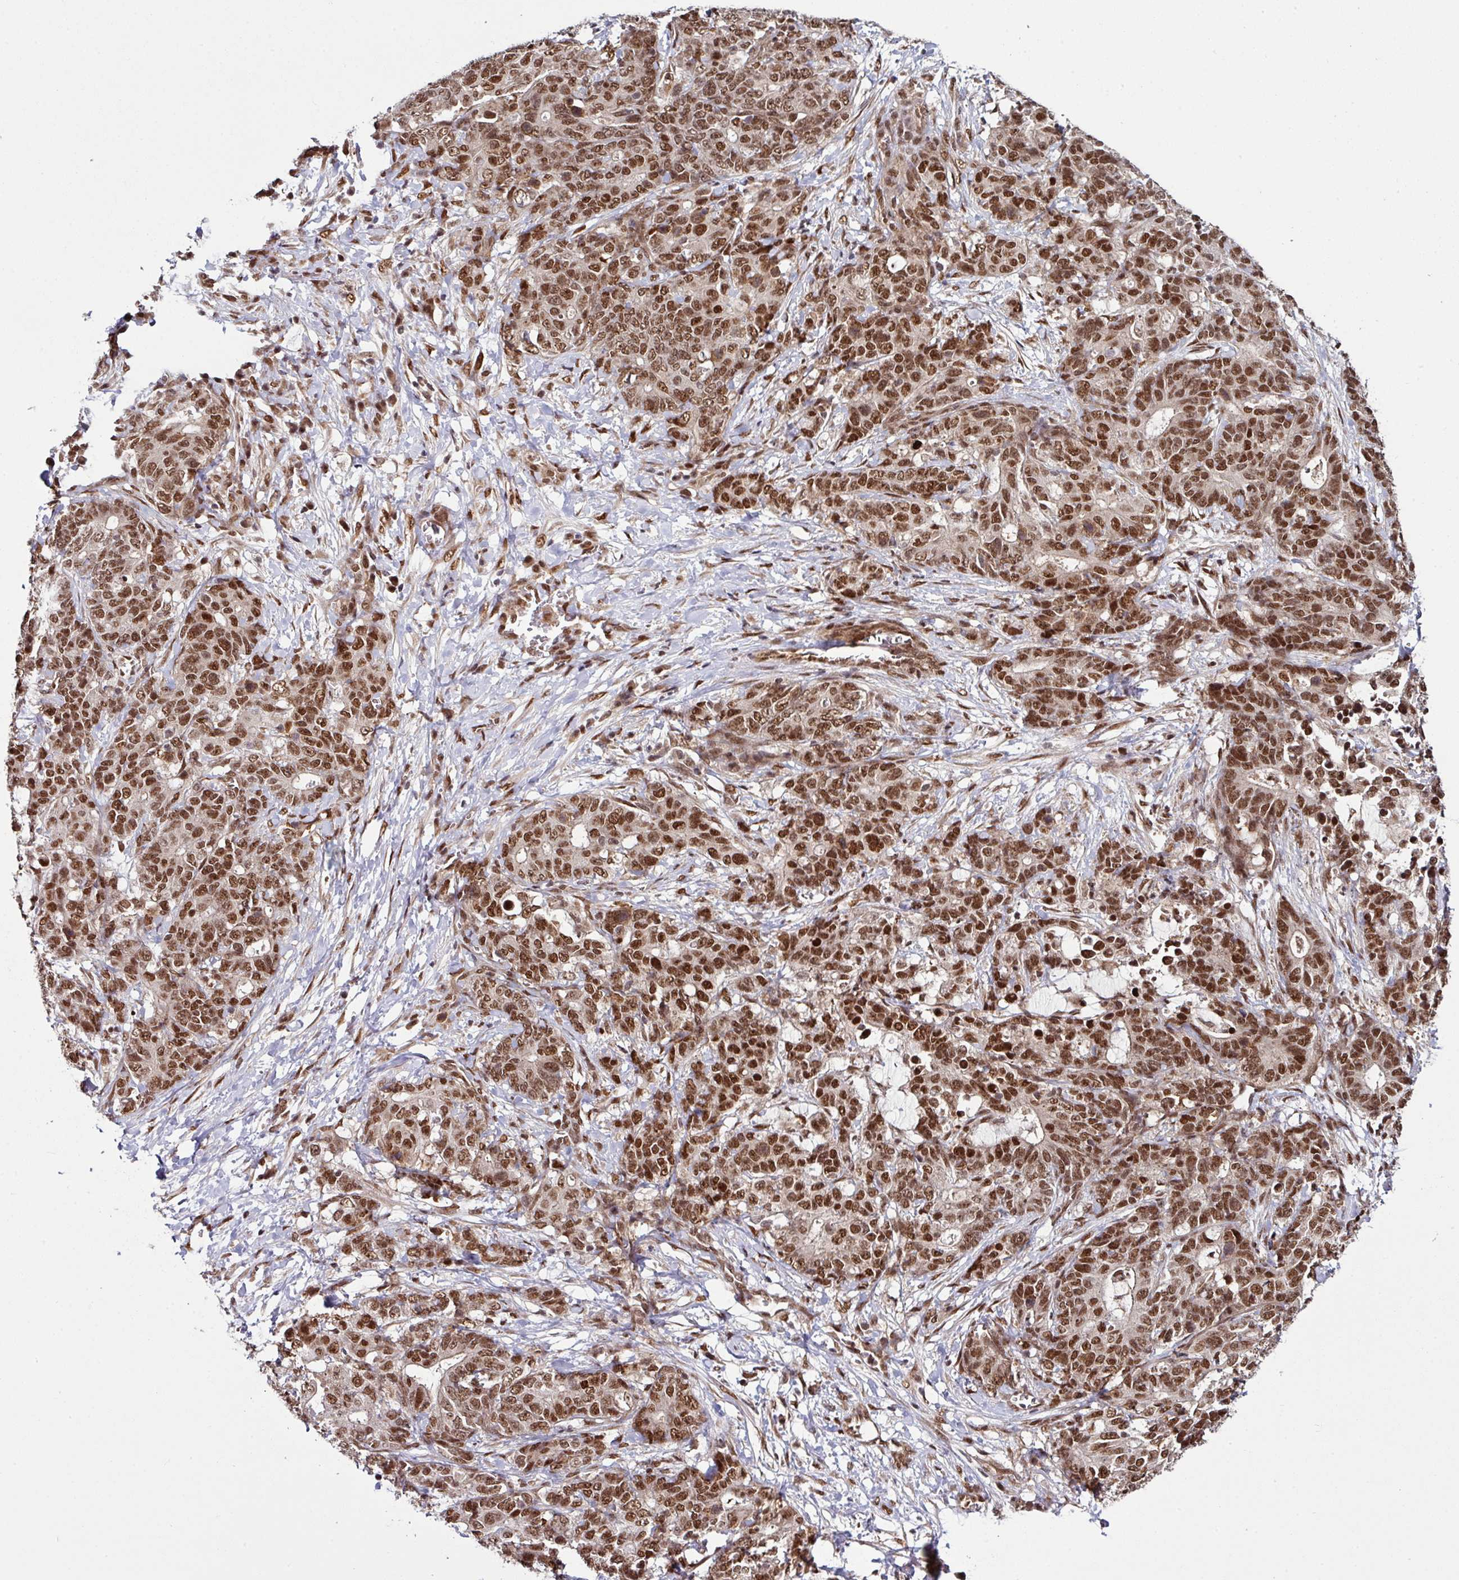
{"staining": {"intensity": "moderate", "quantity": ">75%", "location": "nuclear"}, "tissue": "stomach cancer", "cell_type": "Tumor cells", "image_type": "cancer", "snomed": [{"axis": "morphology", "description": "Normal tissue, NOS"}, {"axis": "morphology", "description": "Adenocarcinoma, NOS"}, {"axis": "topography", "description": "Stomach"}], "caption": "This image demonstrates immunohistochemistry staining of human stomach cancer (adenocarcinoma), with medium moderate nuclear expression in approximately >75% of tumor cells.", "gene": "MORF4L2", "patient": {"sex": "female", "age": 64}}